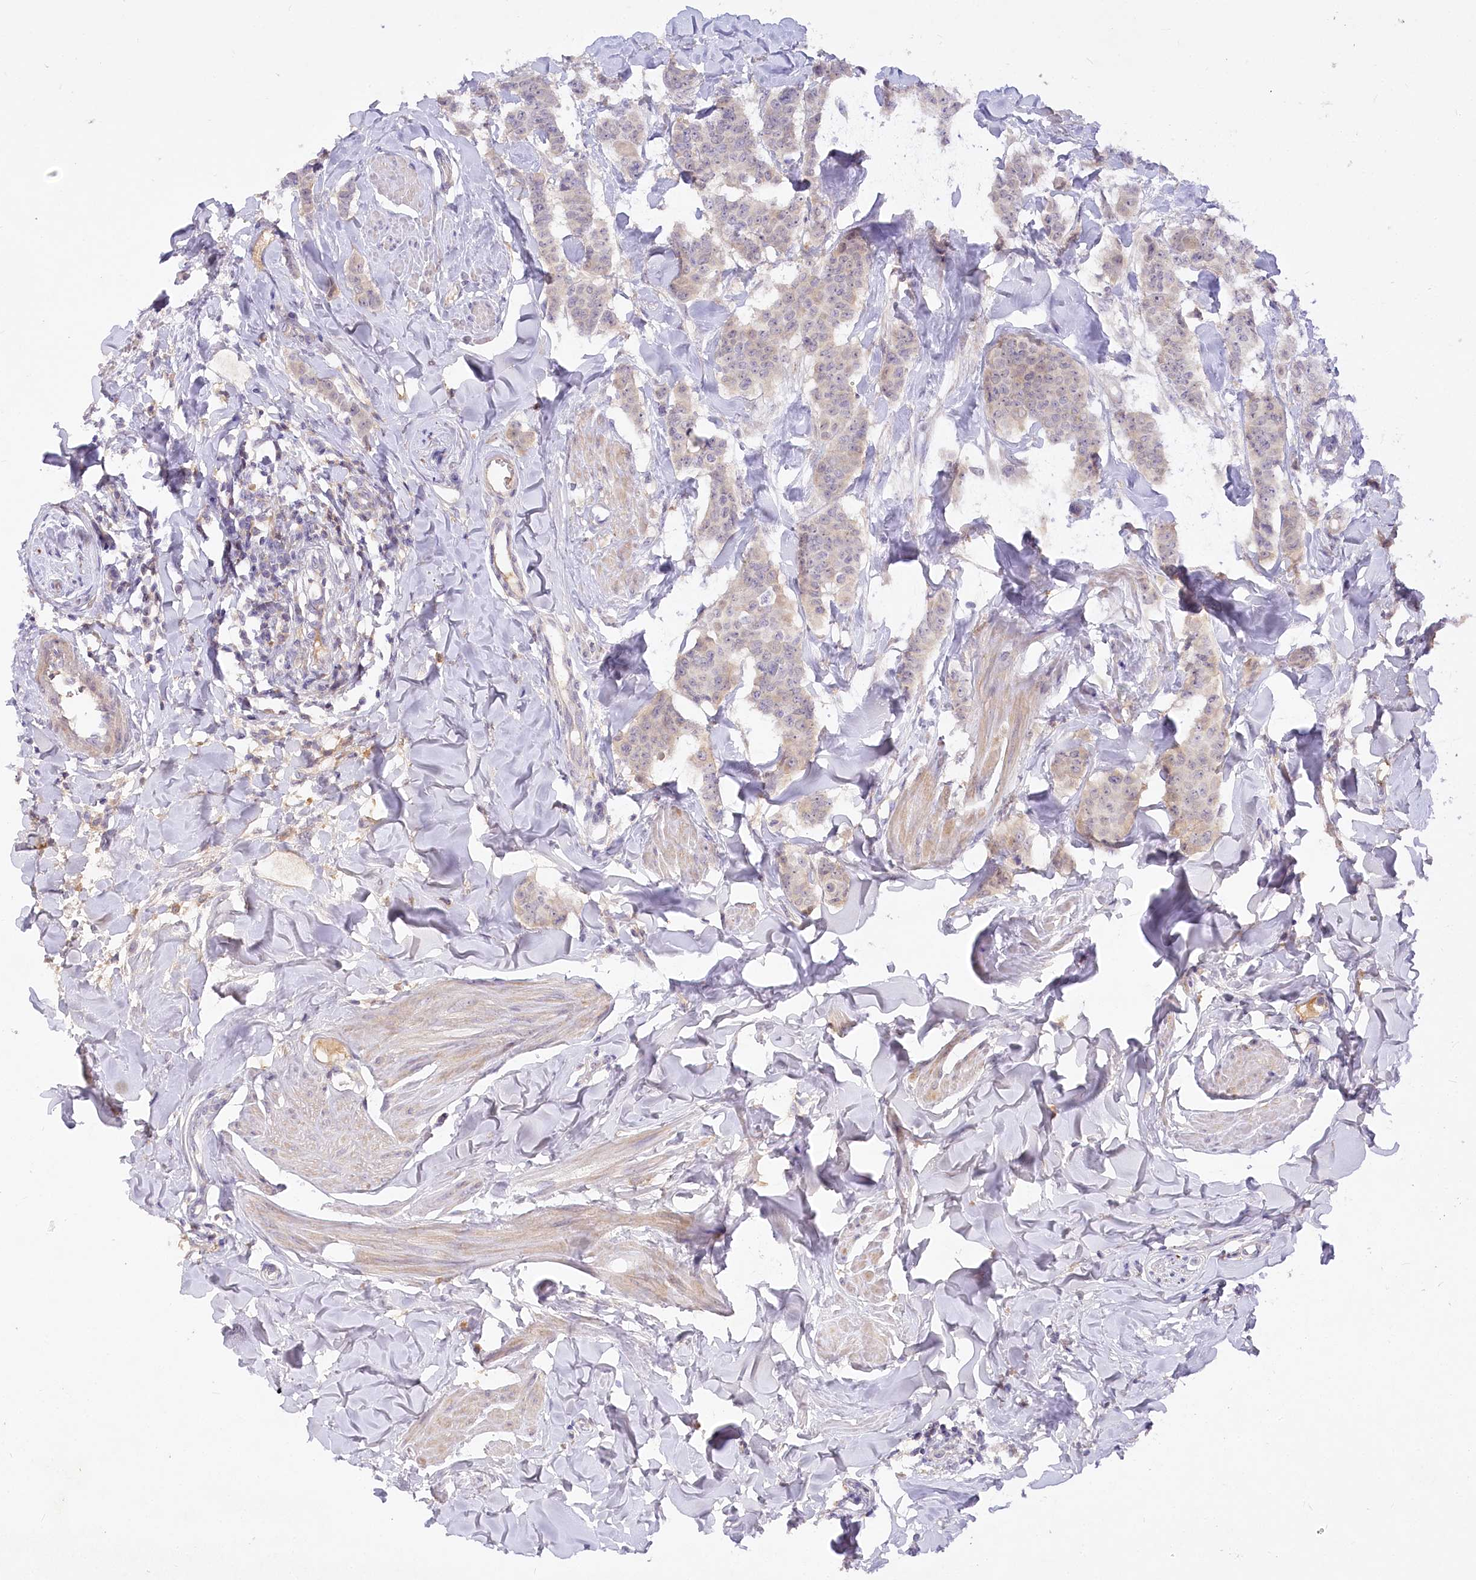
{"staining": {"intensity": "weak", "quantity": "<25%", "location": "cytoplasmic/membranous"}, "tissue": "breast cancer", "cell_type": "Tumor cells", "image_type": "cancer", "snomed": [{"axis": "morphology", "description": "Duct carcinoma"}, {"axis": "topography", "description": "Breast"}], "caption": "Immunohistochemical staining of human breast cancer (infiltrating ductal carcinoma) shows no significant staining in tumor cells. The staining was performed using DAB (3,3'-diaminobenzidine) to visualize the protein expression in brown, while the nuclei were stained in blue with hematoxylin (Magnification: 20x).", "gene": "EFHC2", "patient": {"sex": "female", "age": 40}}